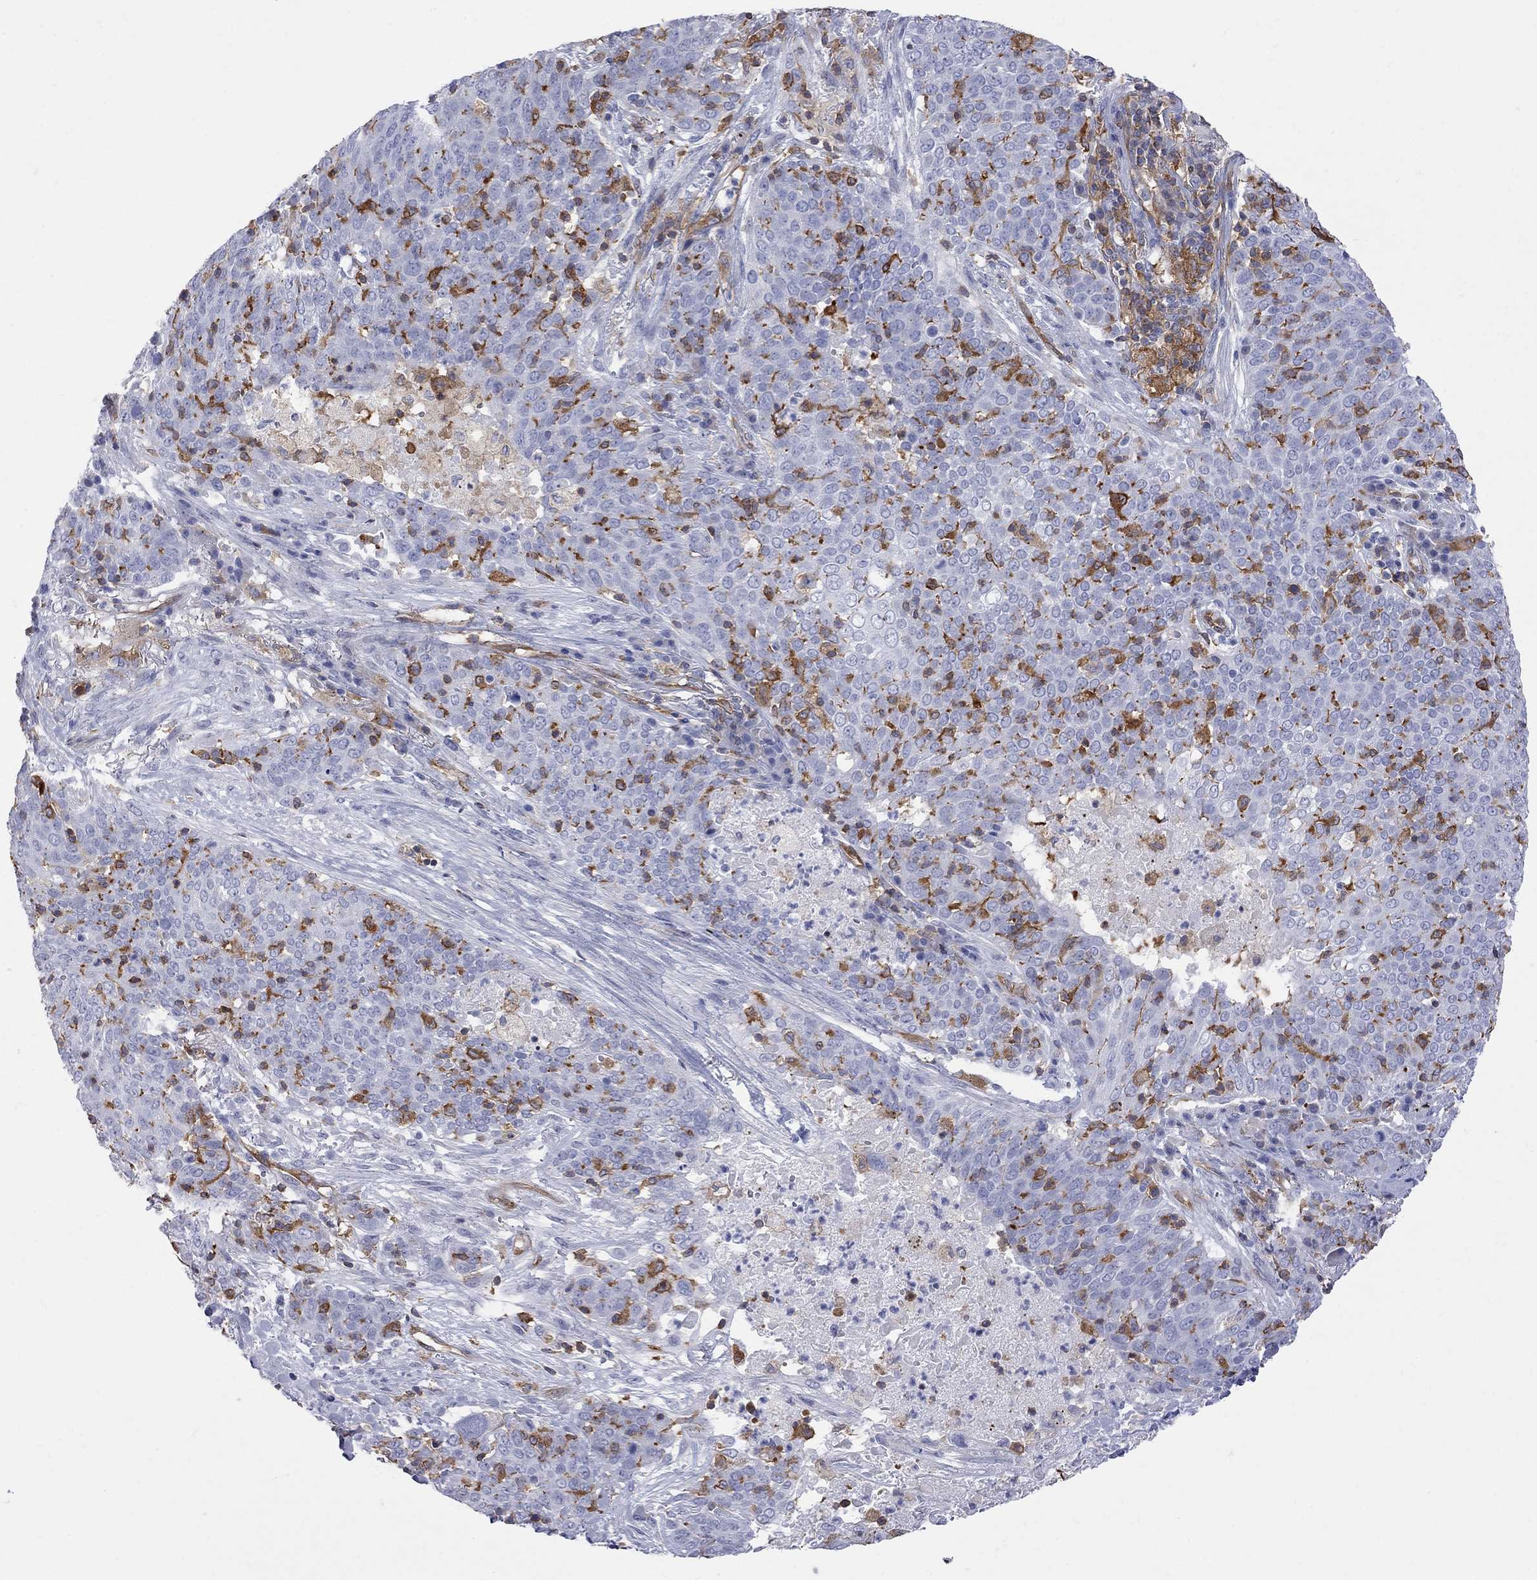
{"staining": {"intensity": "negative", "quantity": "none", "location": "none"}, "tissue": "lung cancer", "cell_type": "Tumor cells", "image_type": "cancer", "snomed": [{"axis": "morphology", "description": "Squamous cell carcinoma, NOS"}, {"axis": "topography", "description": "Lung"}], "caption": "An immunohistochemistry image of lung cancer (squamous cell carcinoma) is shown. There is no staining in tumor cells of lung cancer (squamous cell carcinoma).", "gene": "ABI3", "patient": {"sex": "male", "age": 82}}